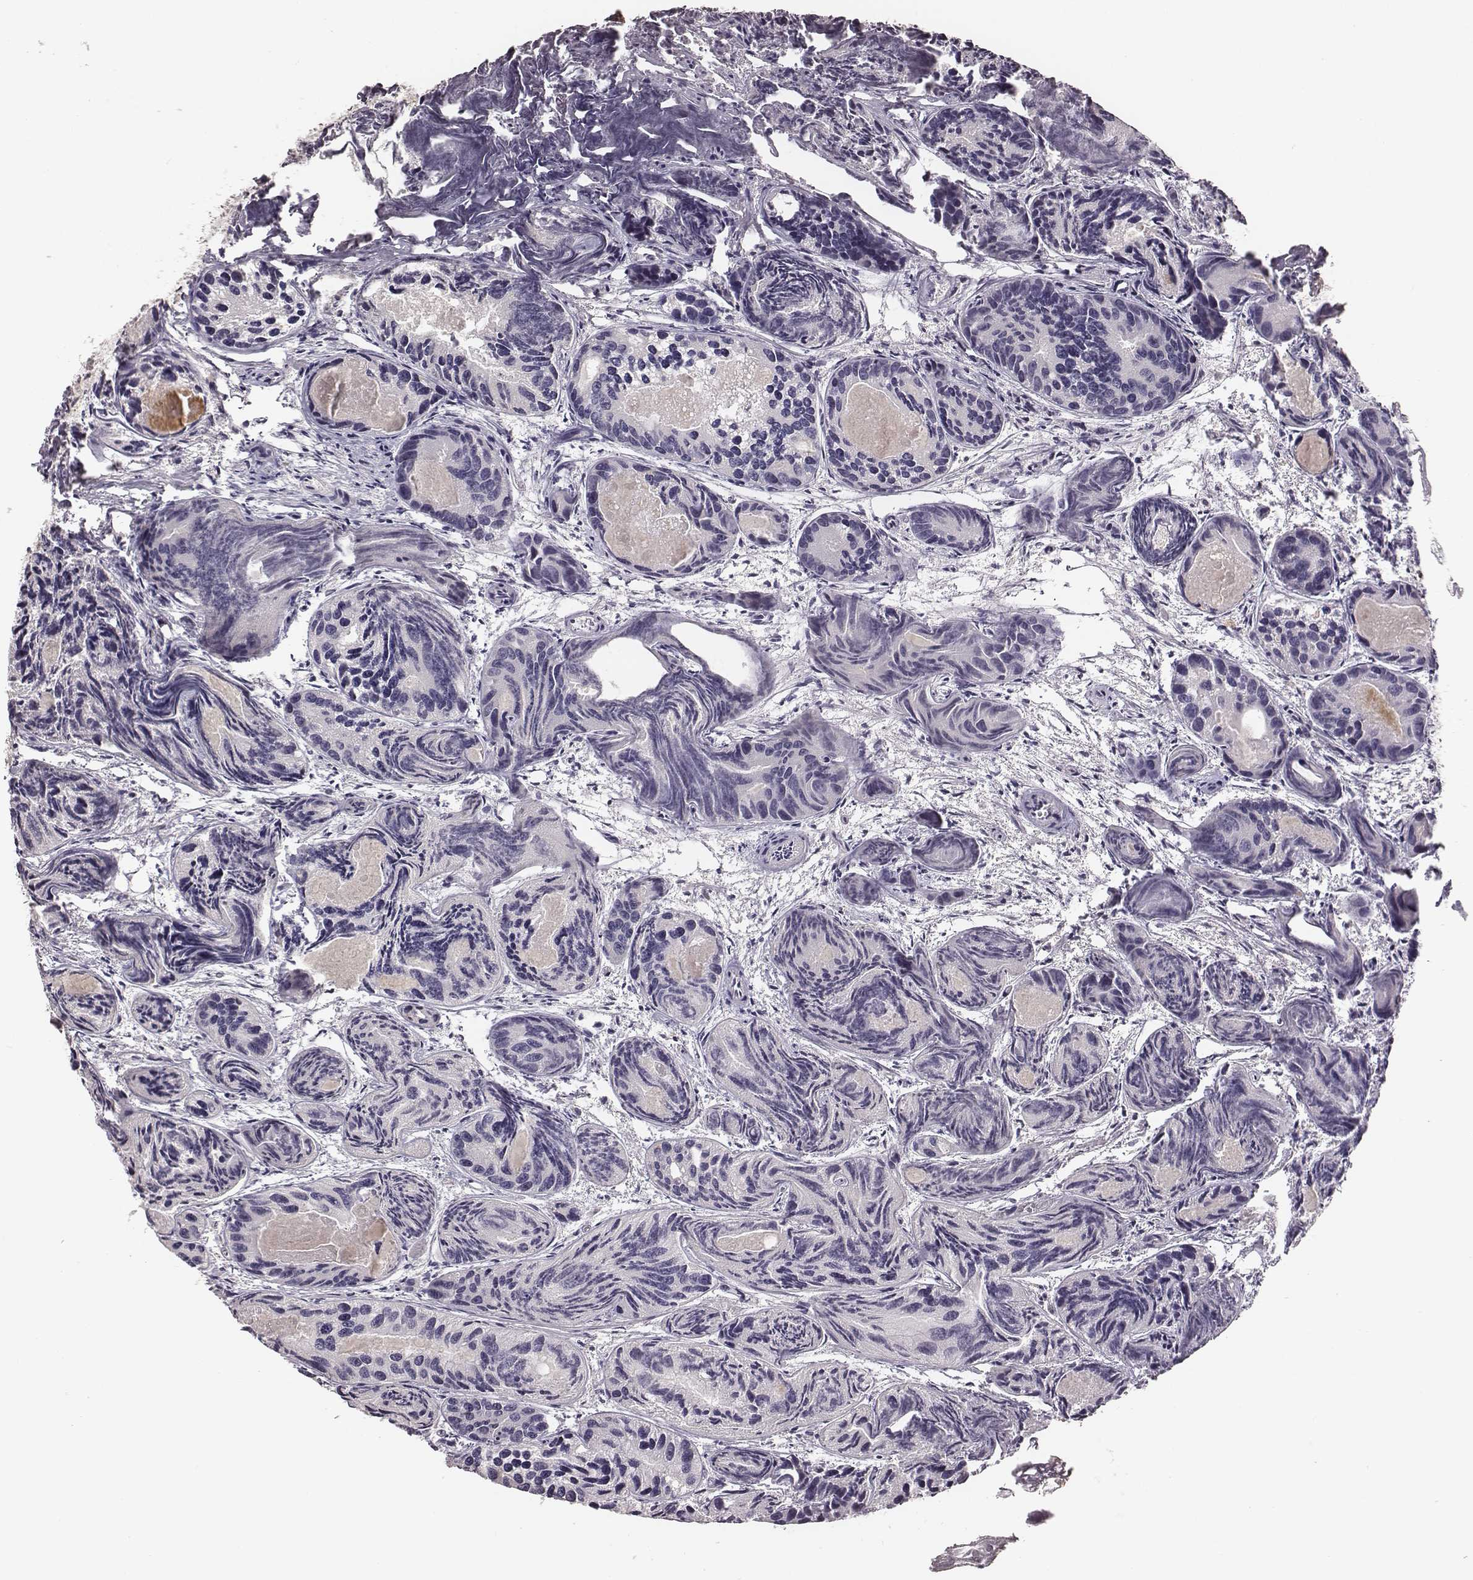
{"staining": {"intensity": "negative", "quantity": "none", "location": "none"}, "tissue": "prostate cancer", "cell_type": "Tumor cells", "image_type": "cancer", "snomed": [{"axis": "morphology", "description": "Adenocarcinoma, Medium grade"}, {"axis": "topography", "description": "Prostate"}], "caption": "Immunohistochemical staining of prostate medium-grade adenocarcinoma displays no significant staining in tumor cells.", "gene": "GRM4", "patient": {"sex": "male", "age": 74}}